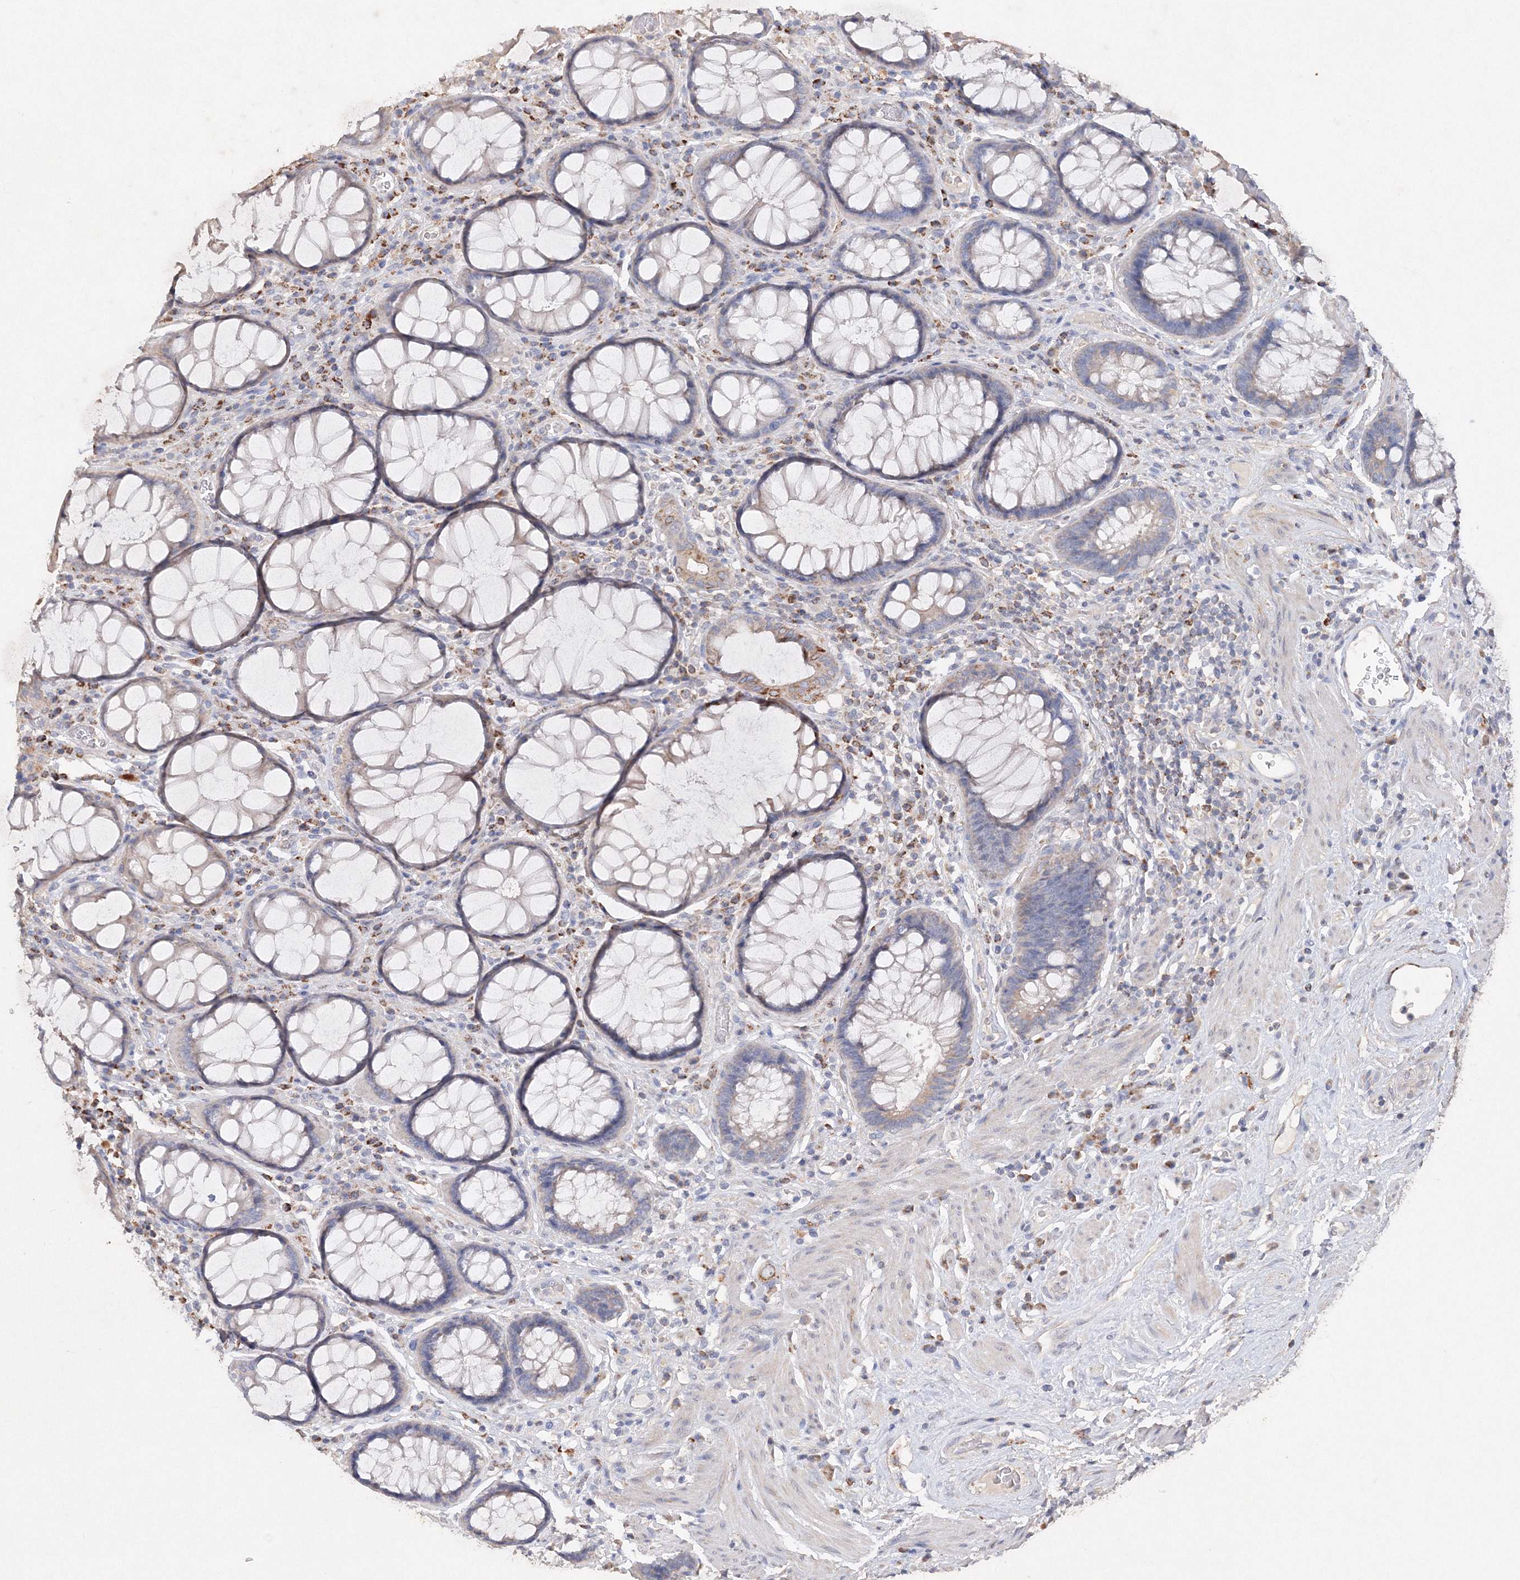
{"staining": {"intensity": "moderate", "quantity": "<25%", "location": "cytoplasmic/membranous"}, "tissue": "rectum", "cell_type": "Glandular cells", "image_type": "normal", "snomed": [{"axis": "morphology", "description": "Normal tissue, NOS"}, {"axis": "topography", "description": "Rectum"}], "caption": "DAB immunohistochemical staining of unremarkable rectum shows moderate cytoplasmic/membranous protein expression in about <25% of glandular cells. (Stains: DAB in brown, nuclei in blue, Microscopy: brightfield microscopy at high magnification).", "gene": "GLS", "patient": {"sex": "male", "age": 64}}